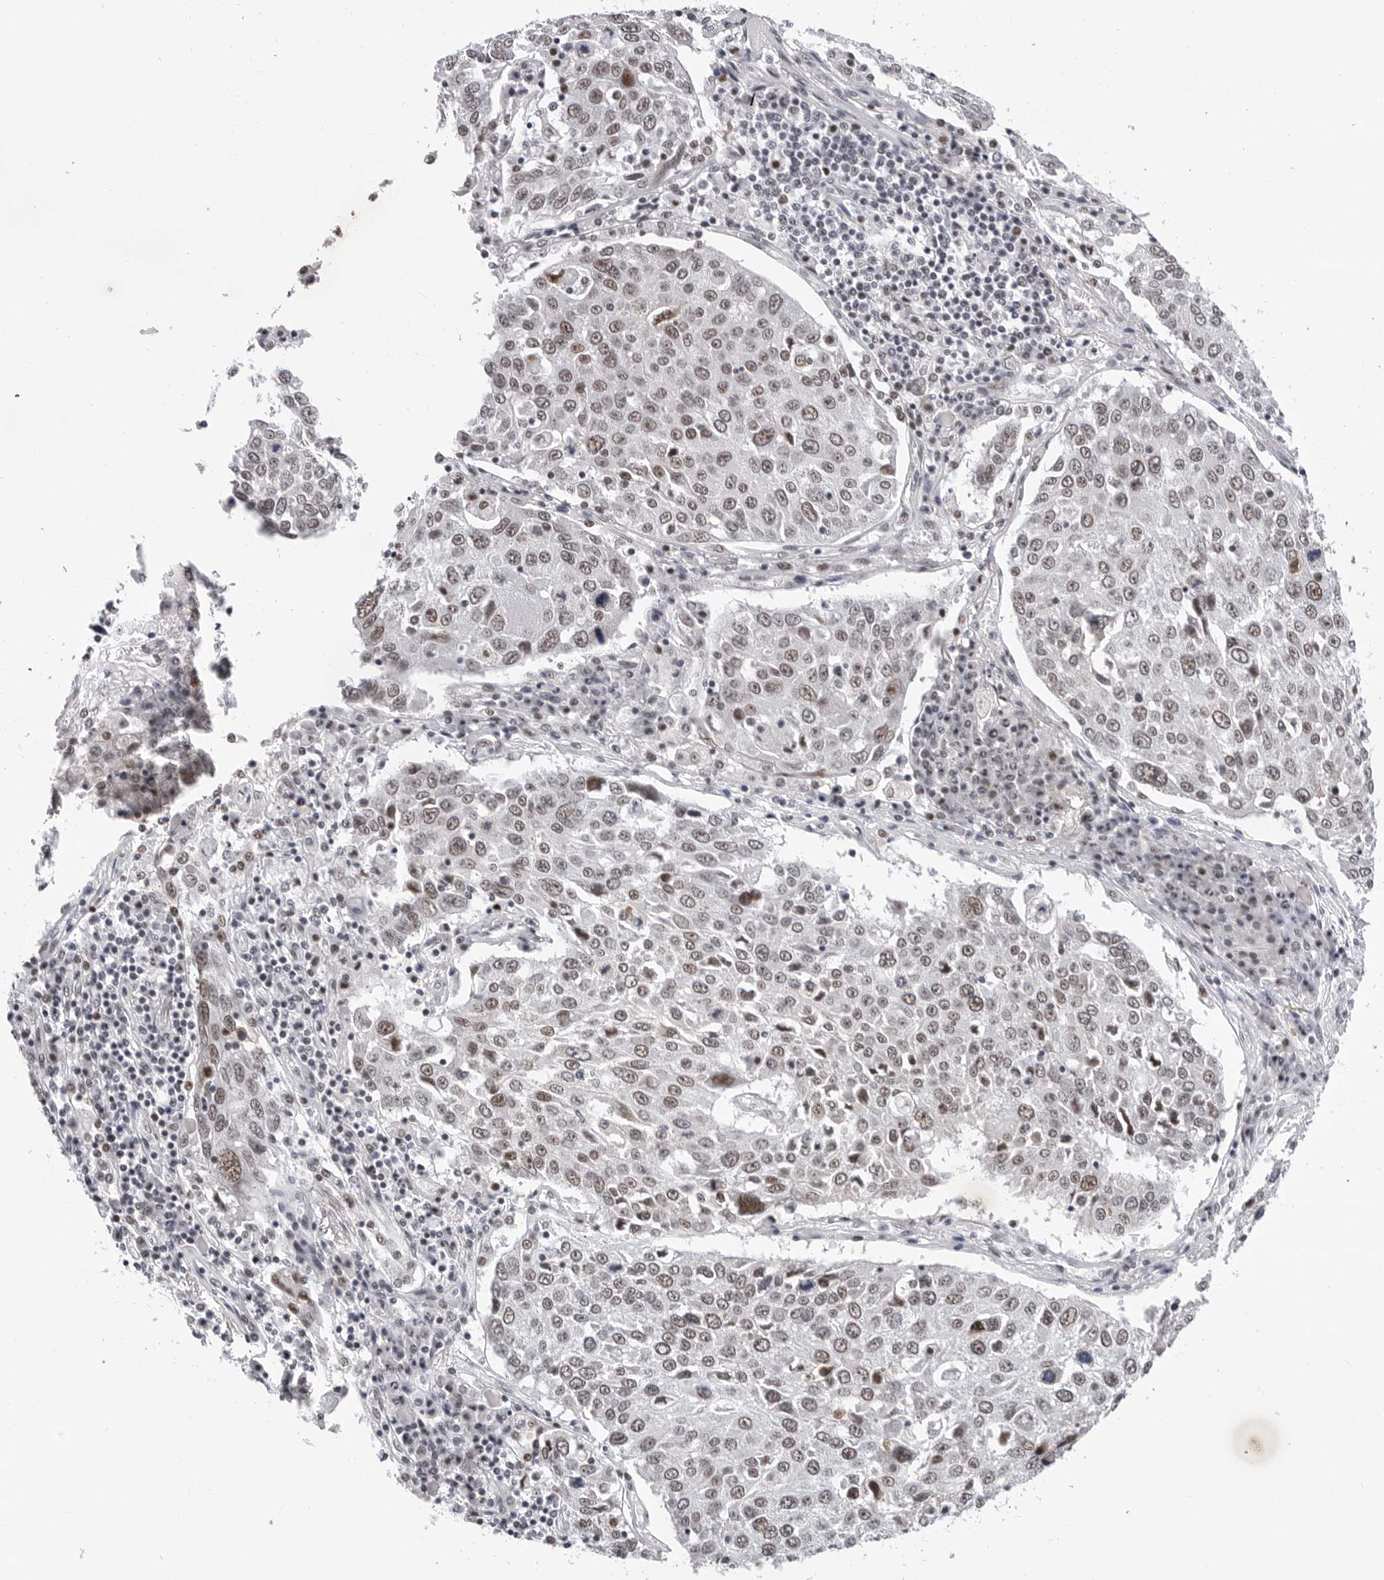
{"staining": {"intensity": "weak", "quantity": ">75%", "location": "nuclear"}, "tissue": "lung cancer", "cell_type": "Tumor cells", "image_type": "cancer", "snomed": [{"axis": "morphology", "description": "Squamous cell carcinoma, NOS"}, {"axis": "topography", "description": "Lung"}], "caption": "Lung squamous cell carcinoma tissue reveals weak nuclear staining in approximately >75% of tumor cells", "gene": "SF3B4", "patient": {"sex": "male", "age": 65}}